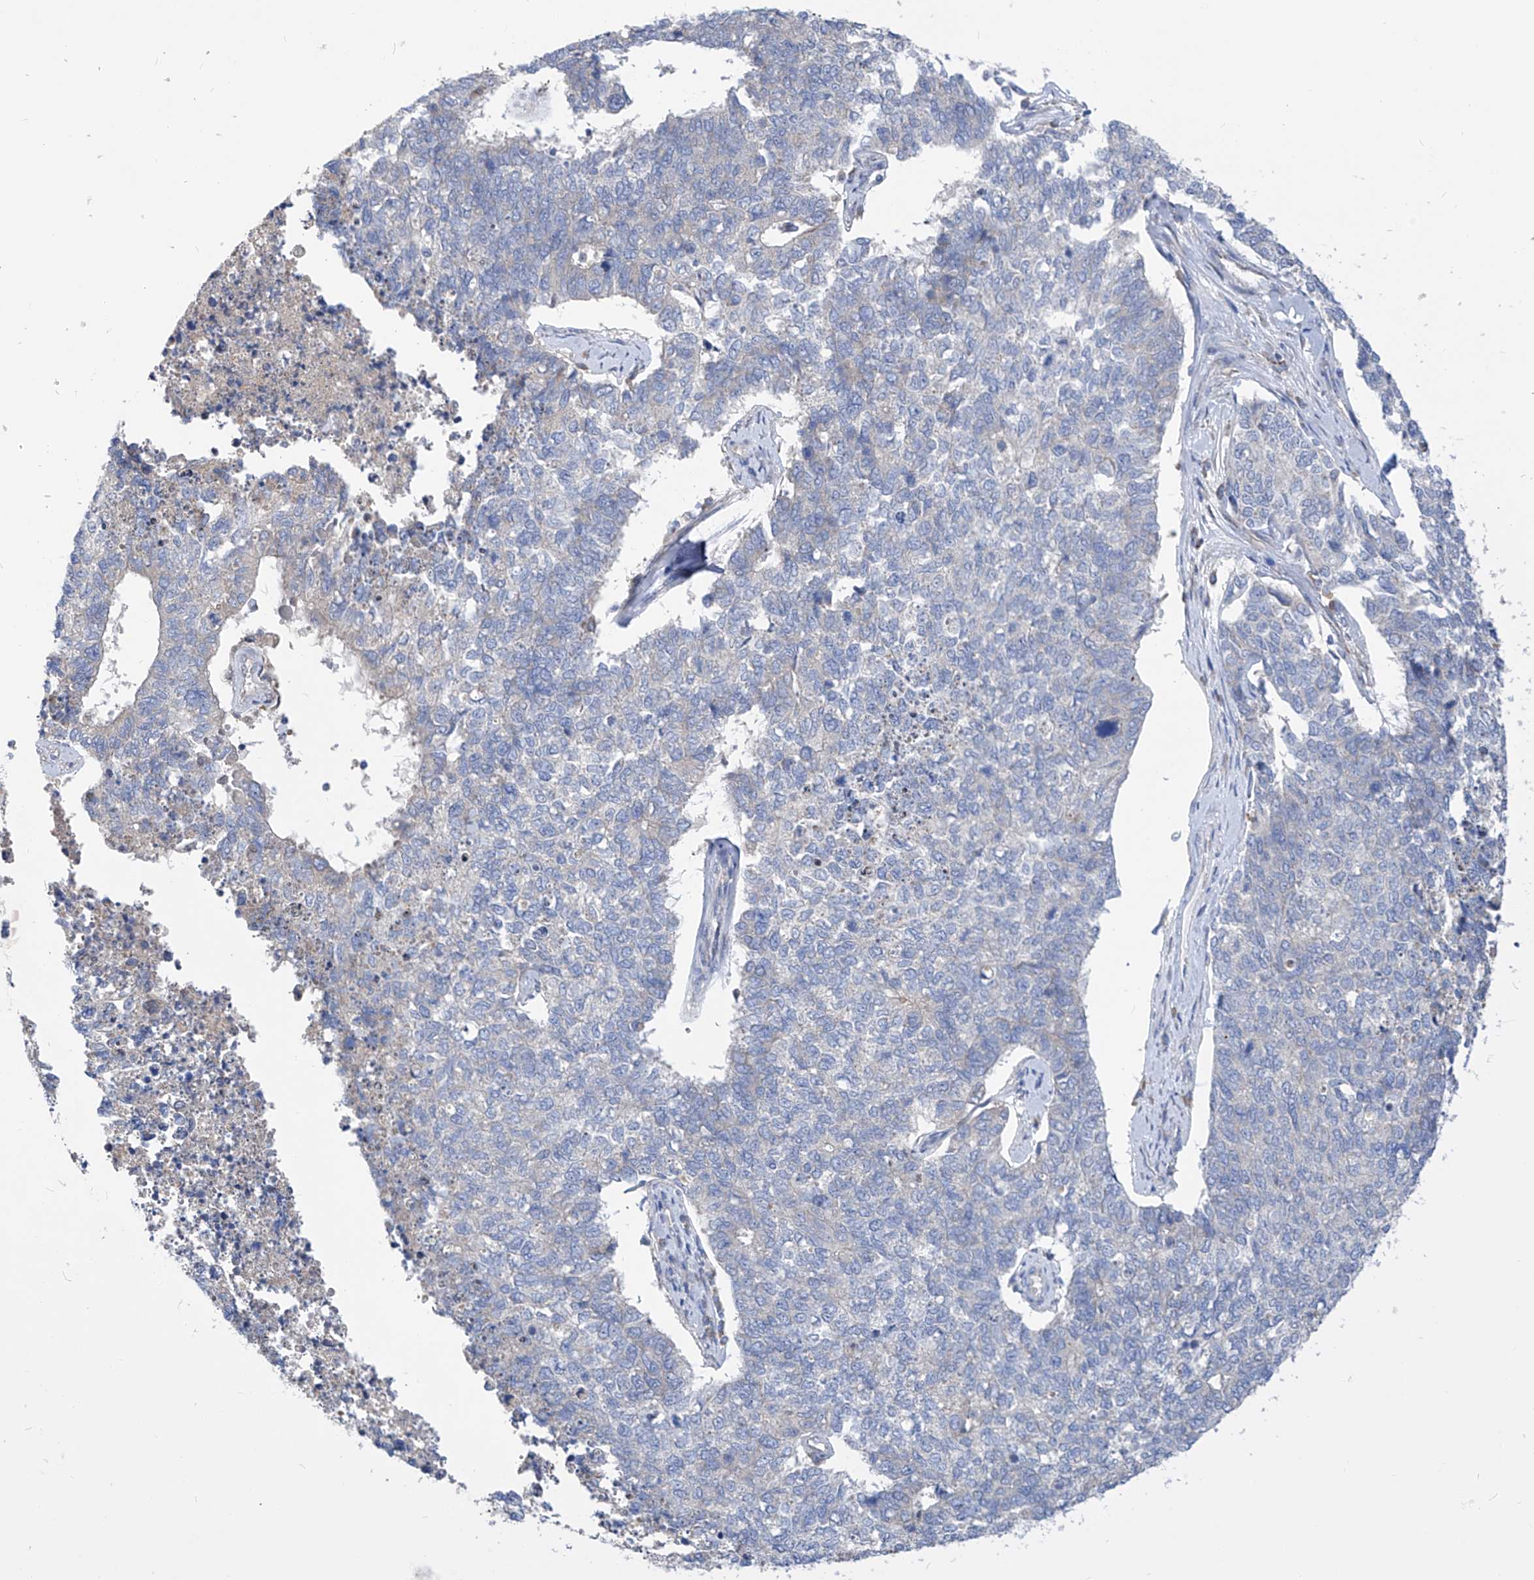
{"staining": {"intensity": "negative", "quantity": "none", "location": "none"}, "tissue": "cervical cancer", "cell_type": "Tumor cells", "image_type": "cancer", "snomed": [{"axis": "morphology", "description": "Squamous cell carcinoma, NOS"}, {"axis": "topography", "description": "Cervix"}], "caption": "An image of human squamous cell carcinoma (cervical) is negative for staining in tumor cells. Nuclei are stained in blue.", "gene": "UFL1", "patient": {"sex": "female", "age": 63}}